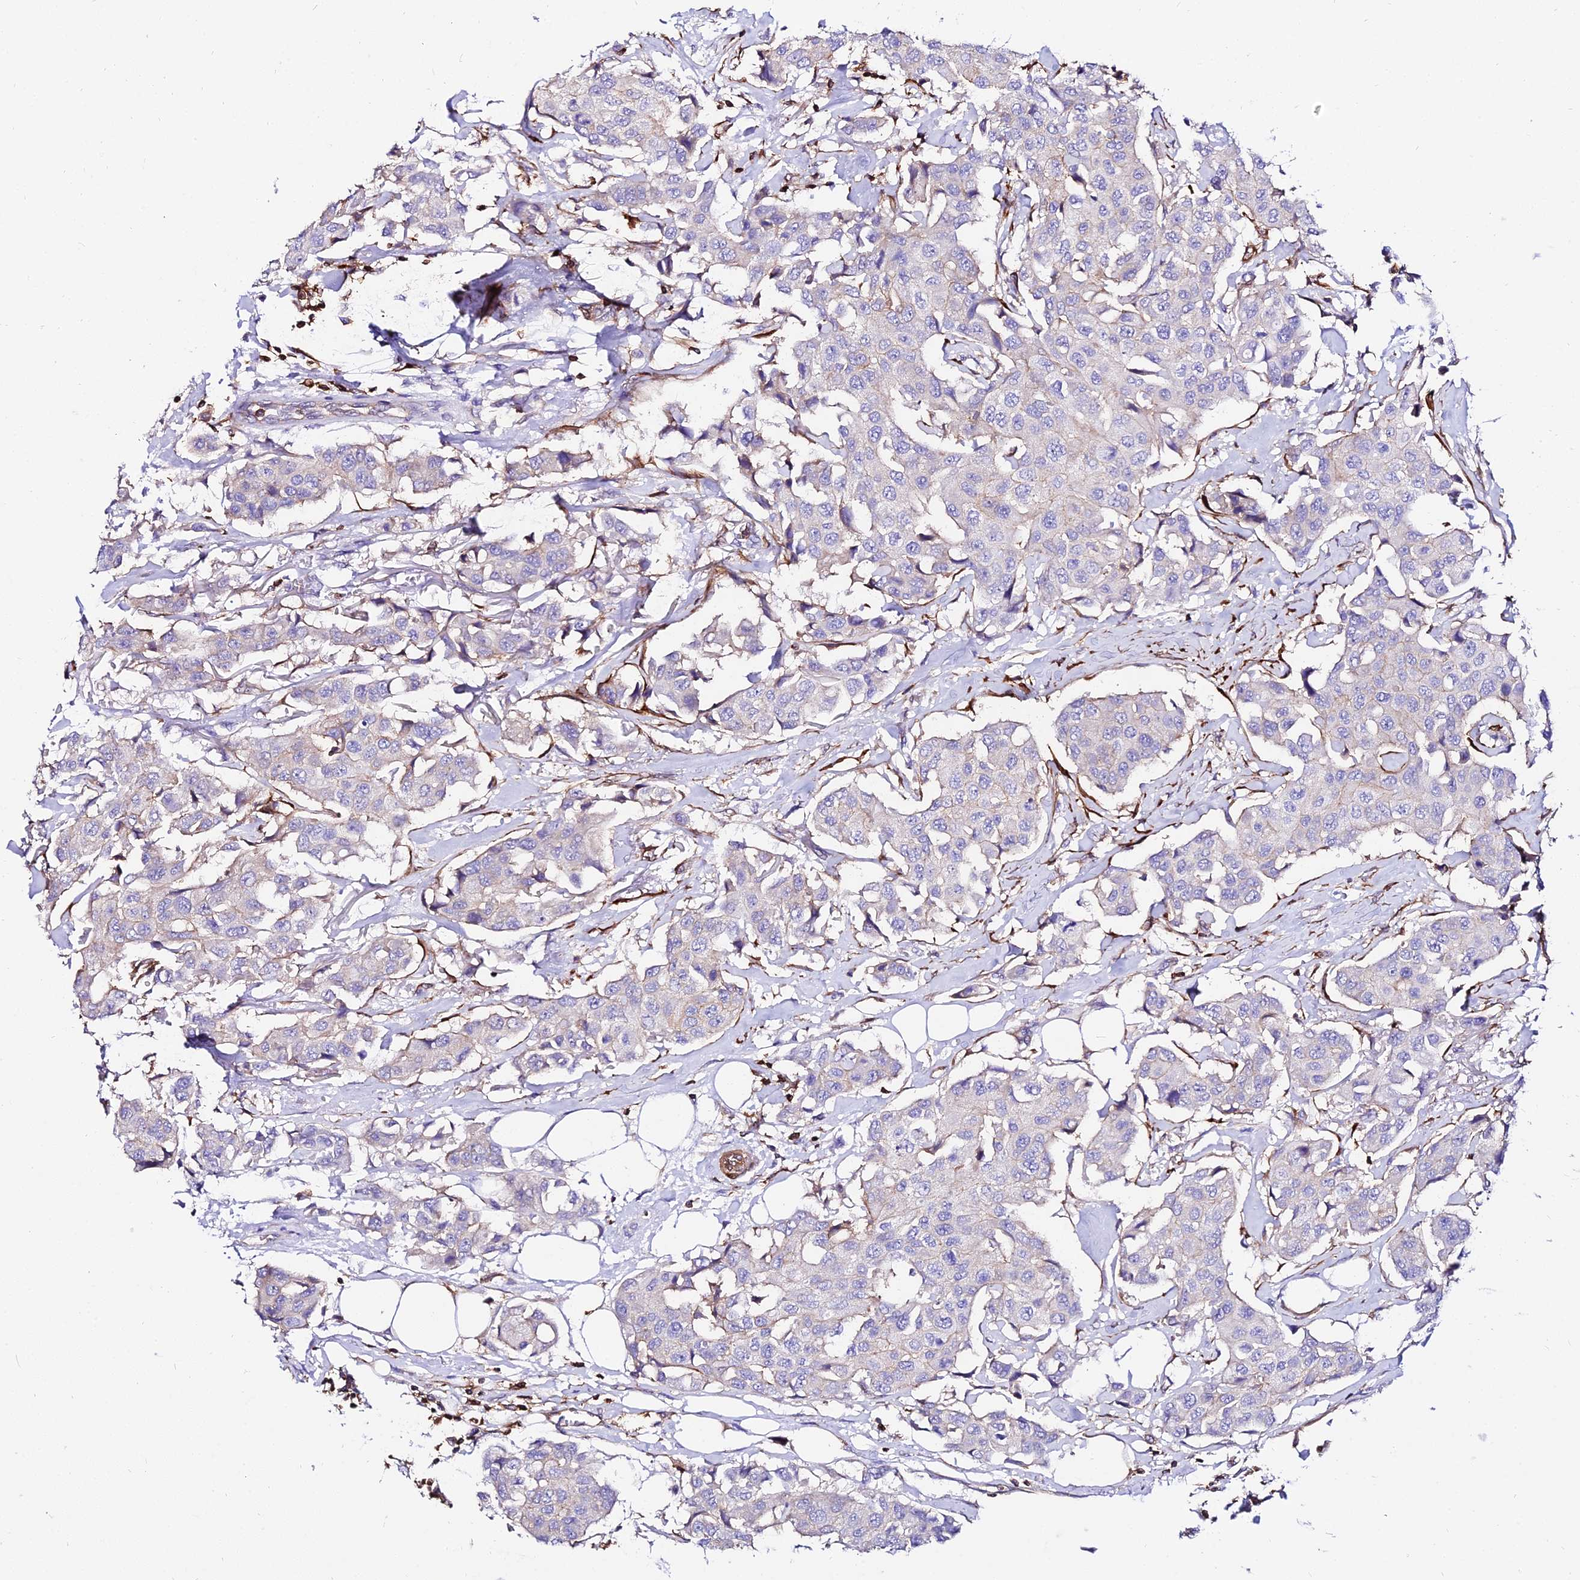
{"staining": {"intensity": "negative", "quantity": "none", "location": "none"}, "tissue": "breast cancer", "cell_type": "Tumor cells", "image_type": "cancer", "snomed": [{"axis": "morphology", "description": "Duct carcinoma"}, {"axis": "topography", "description": "Breast"}], "caption": "Breast cancer was stained to show a protein in brown. There is no significant expression in tumor cells.", "gene": "CSRP1", "patient": {"sex": "female", "age": 80}}